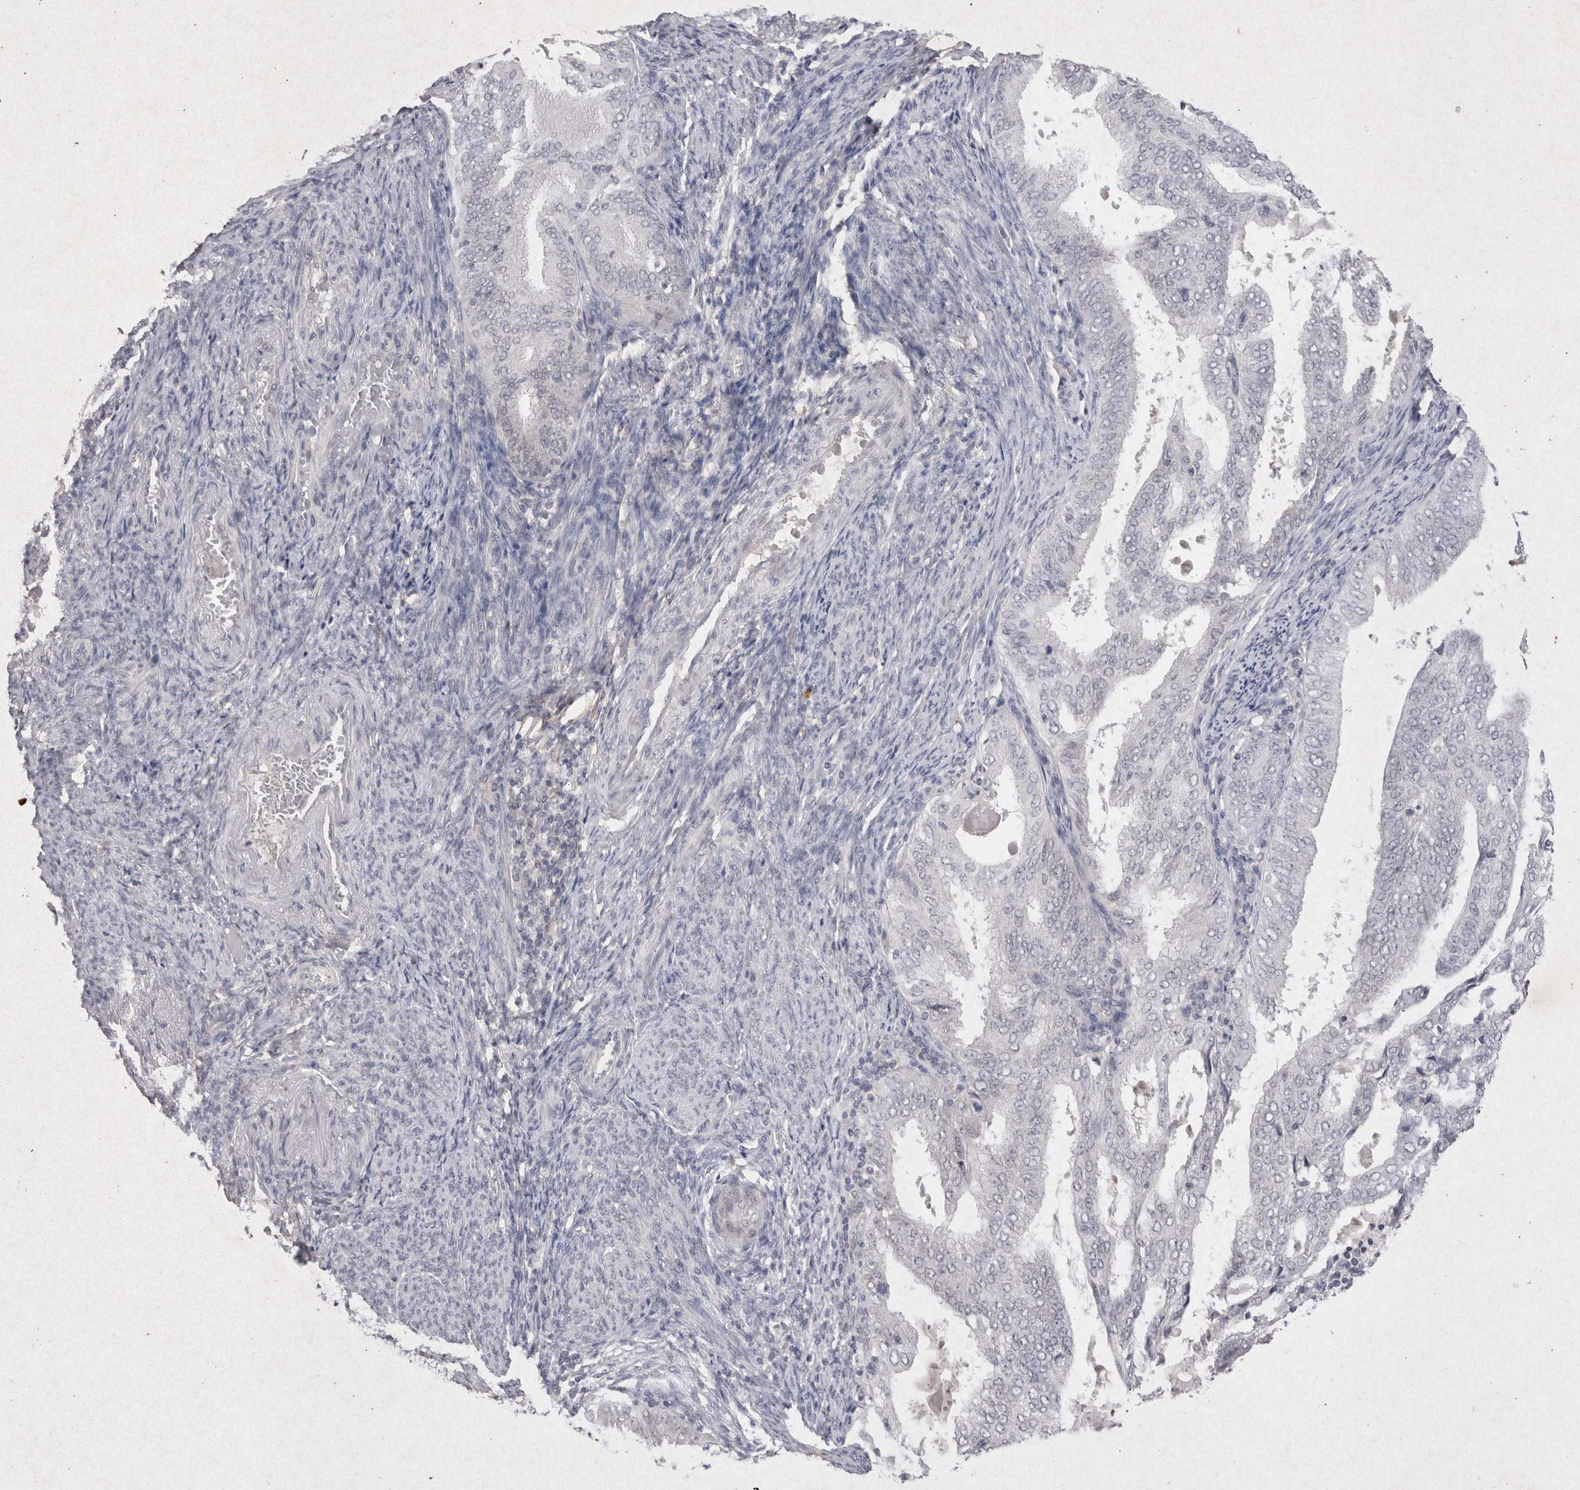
{"staining": {"intensity": "negative", "quantity": "none", "location": "none"}, "tissue": "endometrial cancer", "cell_type": "Tumor cells", "image_type": "cancer", "snomed": [{"axis": "morphology", "description": "Adenocarcinoma, NOS"}, {"axis": "topography", "description": "Endometrium"}], "caption": "High power microscopy image of an immunohistochemistry (IHC) micrograph of endometrial adenocarcinoma, revealing no significant positivity in tumor cells.", "gene": "LYVE1", "patient": {"sex": "female", "age": 58}}